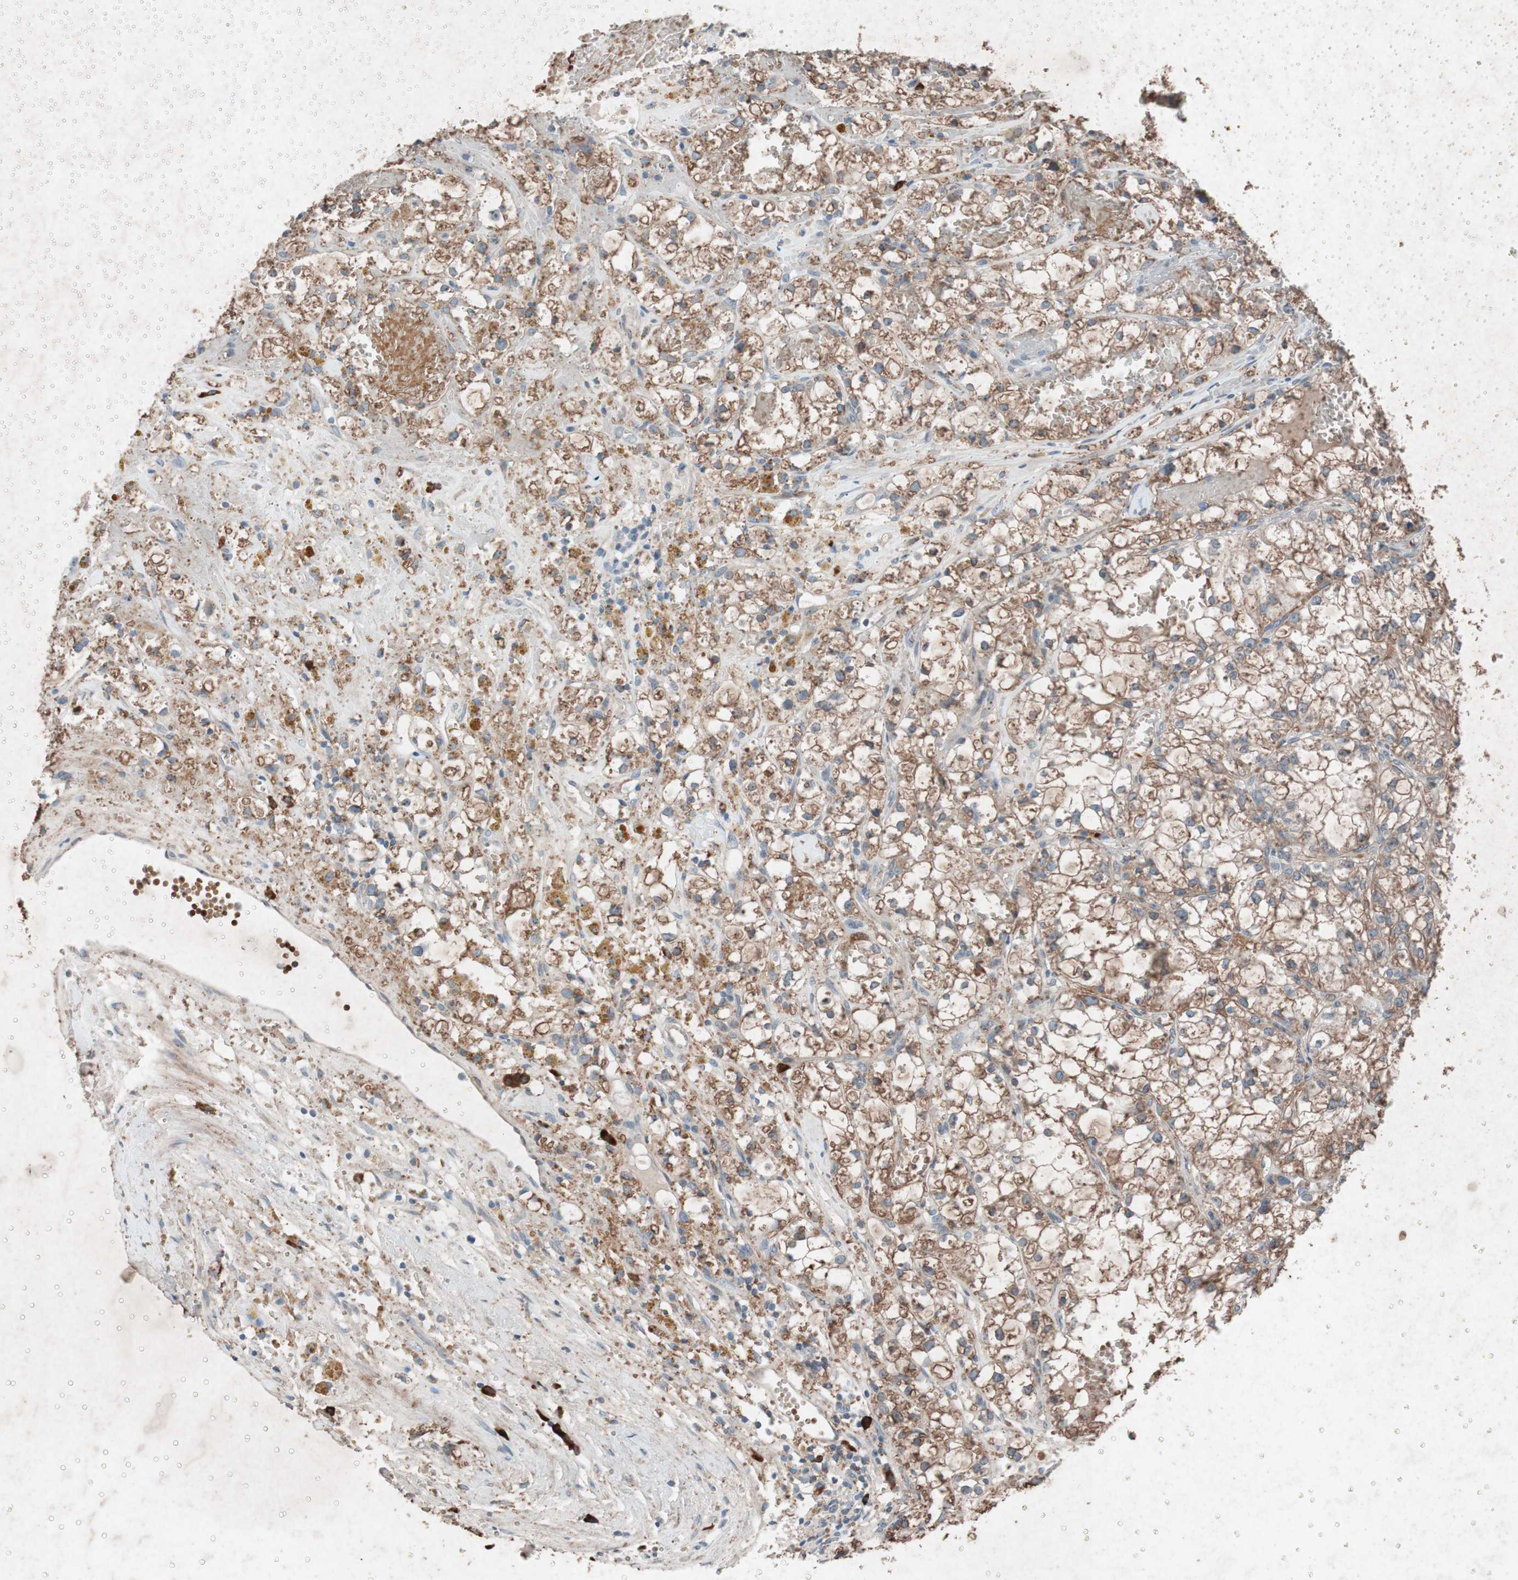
{"staining": {"intensity": "moderate", "quantity": ">75%", "location": "cytoplasmic/membranous"}, "tissue": "renal cancer", "cell_type": "Tumor cells", "image_type": "cancer", "snomed": [{"axis": "morphology", "description": "Adenocarcinoma, NOS"}, {"axis": "topography", "description": "Kidney"}], "caption": "Renal cancer (adenocarcinoma) stained with immunohistochemistry (IHC) displays moderate cytoplasmic/membranous expression in about >75% of tumor cells.", "gene": "GRB7", "patient": {"sex": "male", "age": 56}}